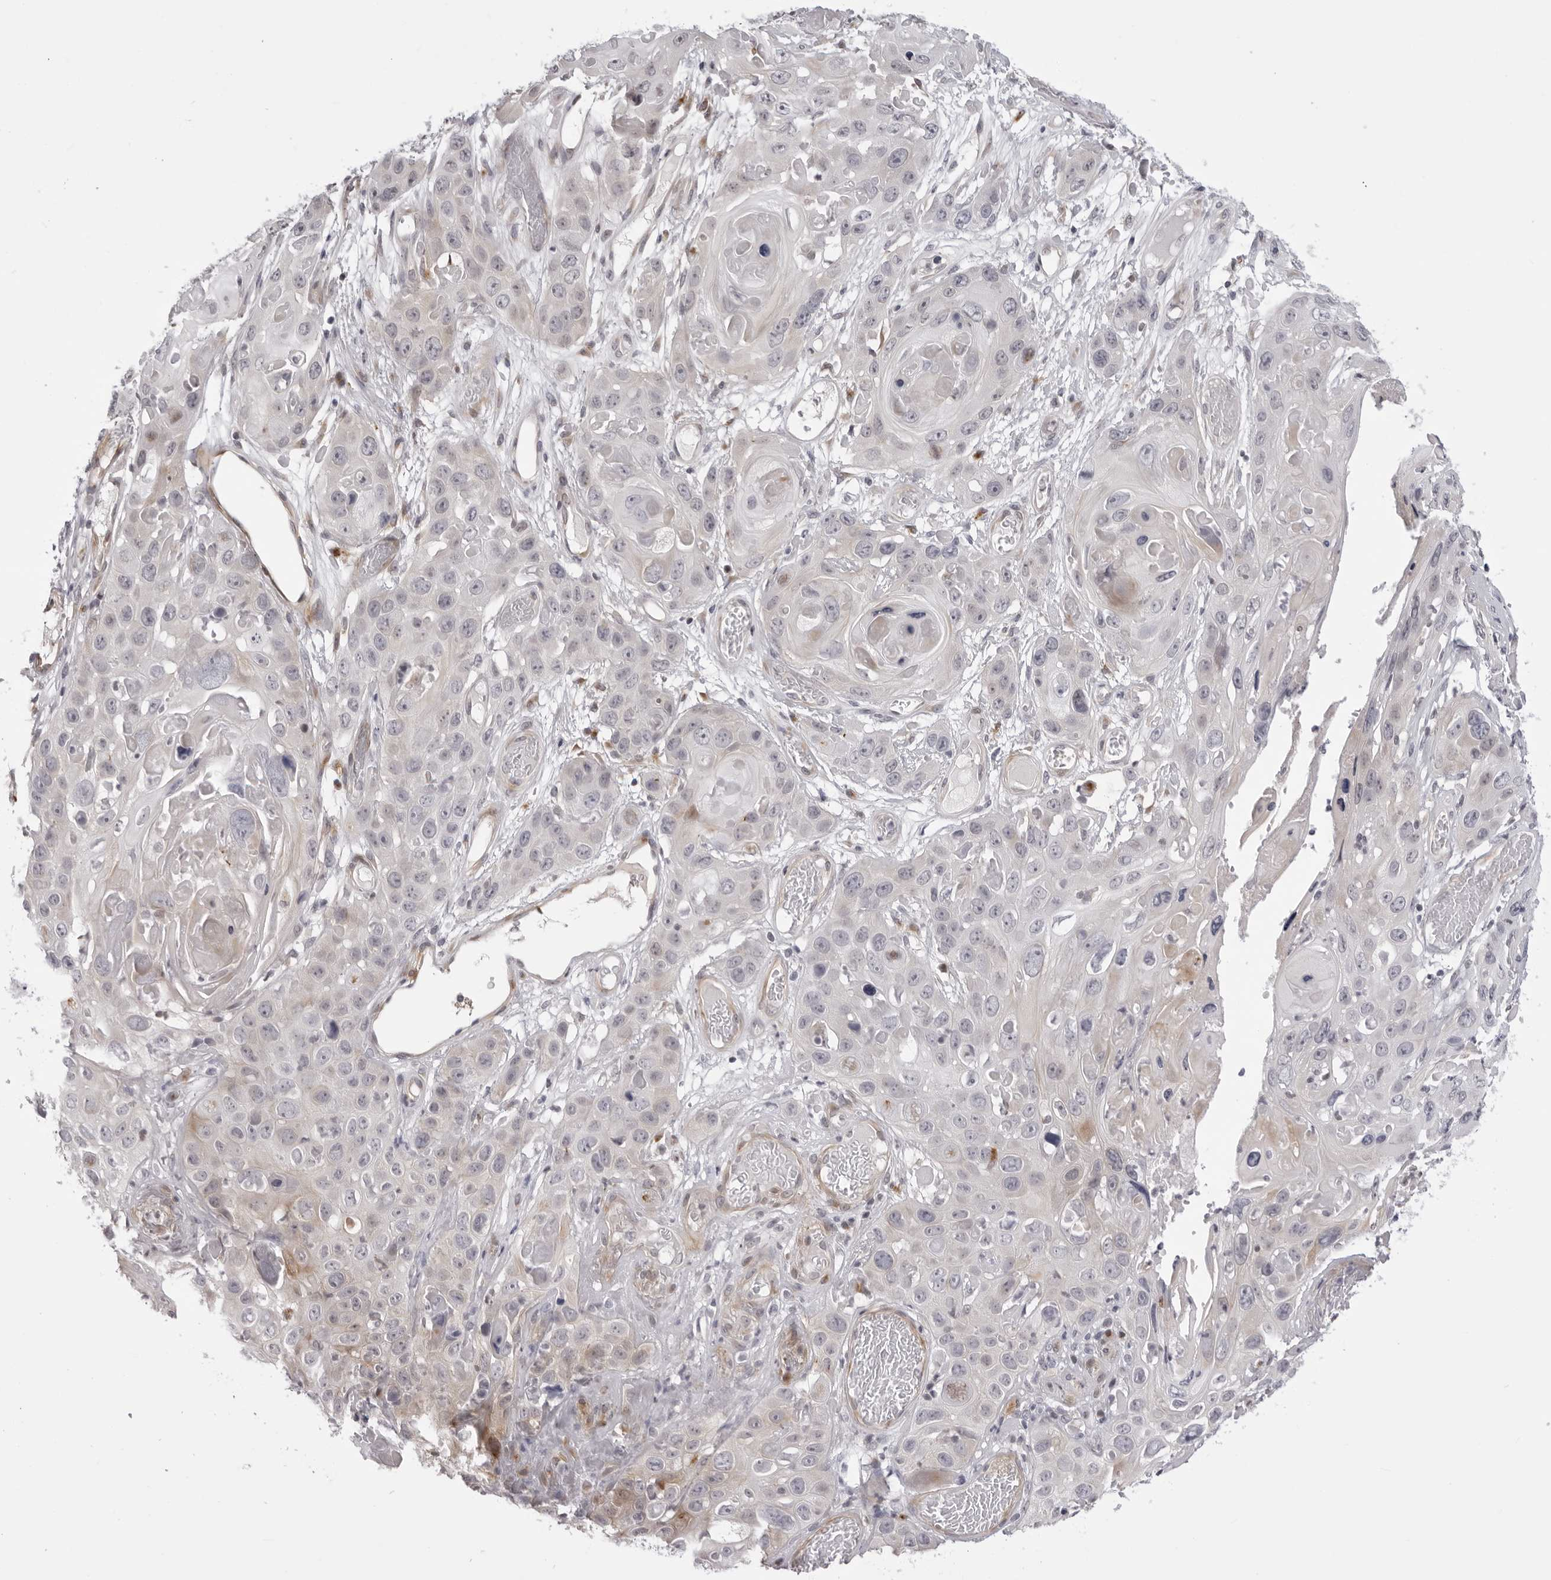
{"staining": {"intensity": "negative", "quantity": "none", "location": "none"}, "tissue": "skin cancer", "cell_type": "Tumor cells", "image_type": "cancer", "snomed": [{"axis": "morphology", "description": "Squamous cell carcinoma, NOS"}, {"axis": "topography", "description": "Skin"}], "caption": "Skin cancer was stained to show a protein in brown. There is no significant positivity in tumor cells.", "gene": "SUGCT", "patient": {"sex": "male", "age": 55}}